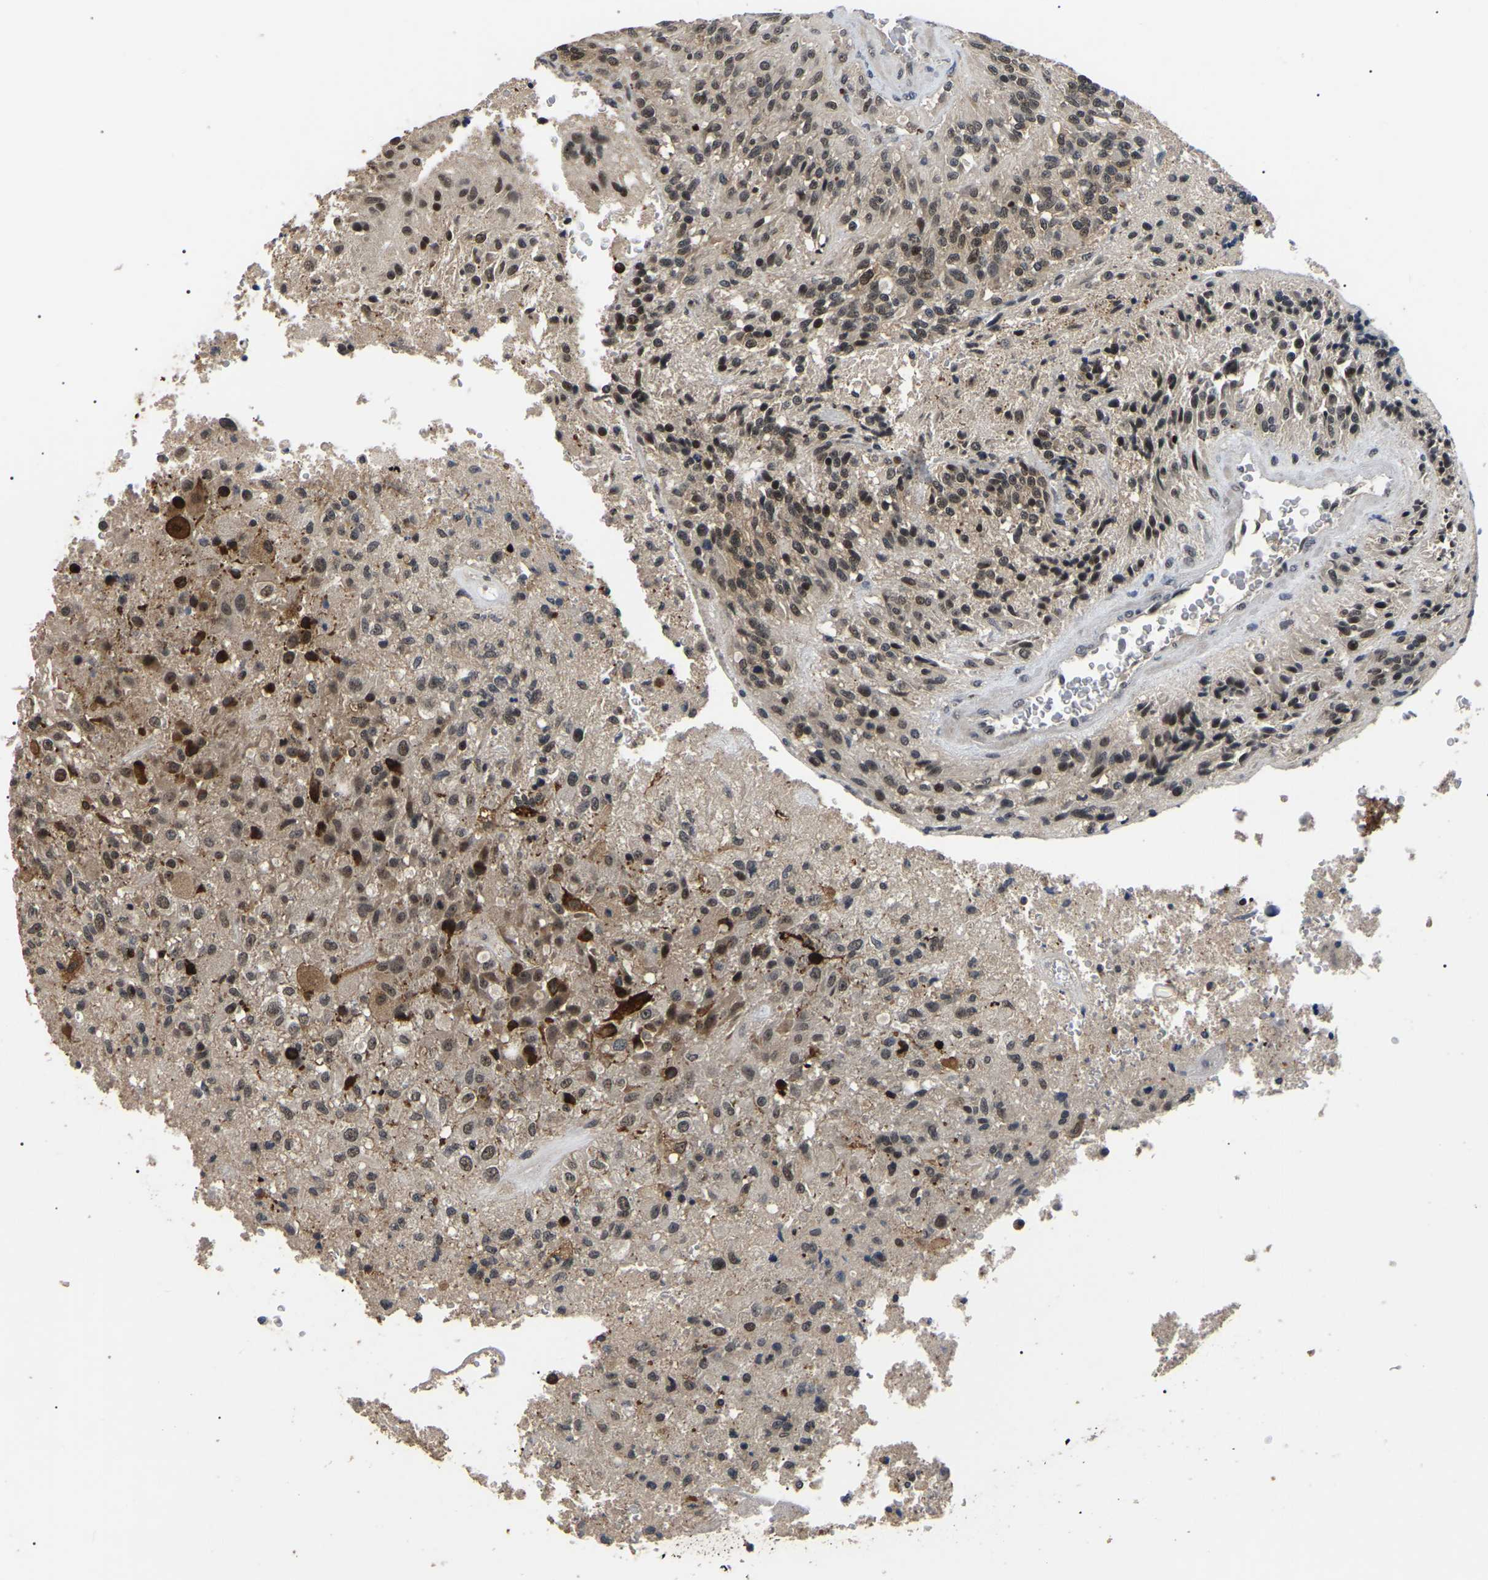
{"staining": {"intensity": "strong", "quantity": "<25%", "location": "cytoplasmic/membranous"}, "tissue": "glioma", "cell_type": "Tumor cells", "image_type": "cancer", "snomed": [{"axis": "morphology", "description": "Normal tissue, NOS"}, {"axis": "morphology", "description": "Glioma, malignant, High grade"}, {"axis": "topography", "description": "Cerebral cortex"}], "caption": "A brown stain highlights strong cytoplasmic/membranous staining of a protein in human malignant glioma (high-grade) tumor cells.", "gene": "PPM1E", "patient": {"sex": "male", "age": 77}}